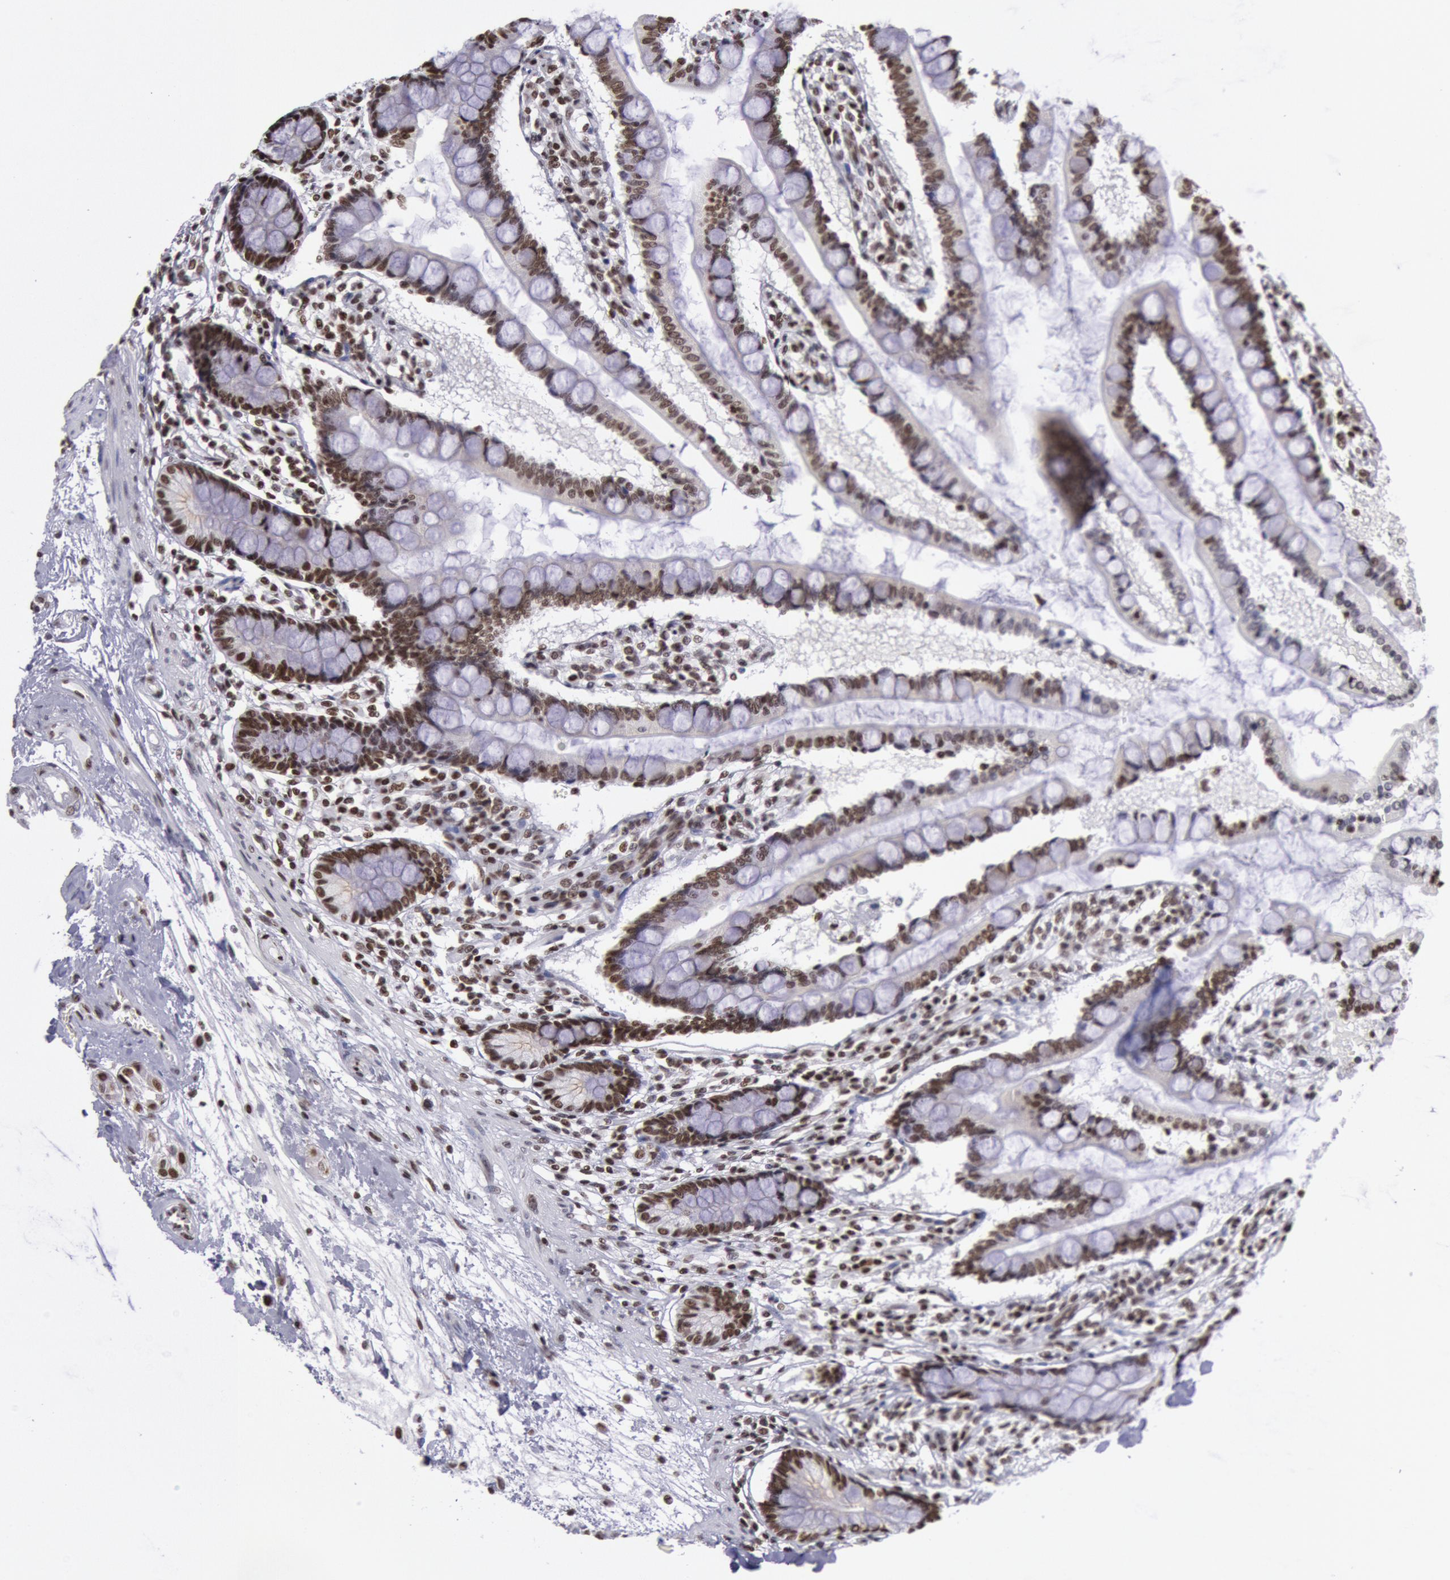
{"staining": {"intensity": "moderate", "quantity": ">75%", "location": "cytoplasmic/membranous"}, "tissue": "small intestine", "cell_type": "Glandular cells", "image_type": "normal", "snomed": [{"axis": "morphology", "description": "Normal tissue, NOS"}, {"axis": "topography", "description": "Small intestine"}], "caption": "Moderate cytoplasmic/membranous positivity is seen in approximately >75% of glandular cells in unremarkable small intestine. (DAB IHC with brightfield microscopy, high magnification).", "gene": "NKAP", "patient": {"sex": "female", "age": 51}}